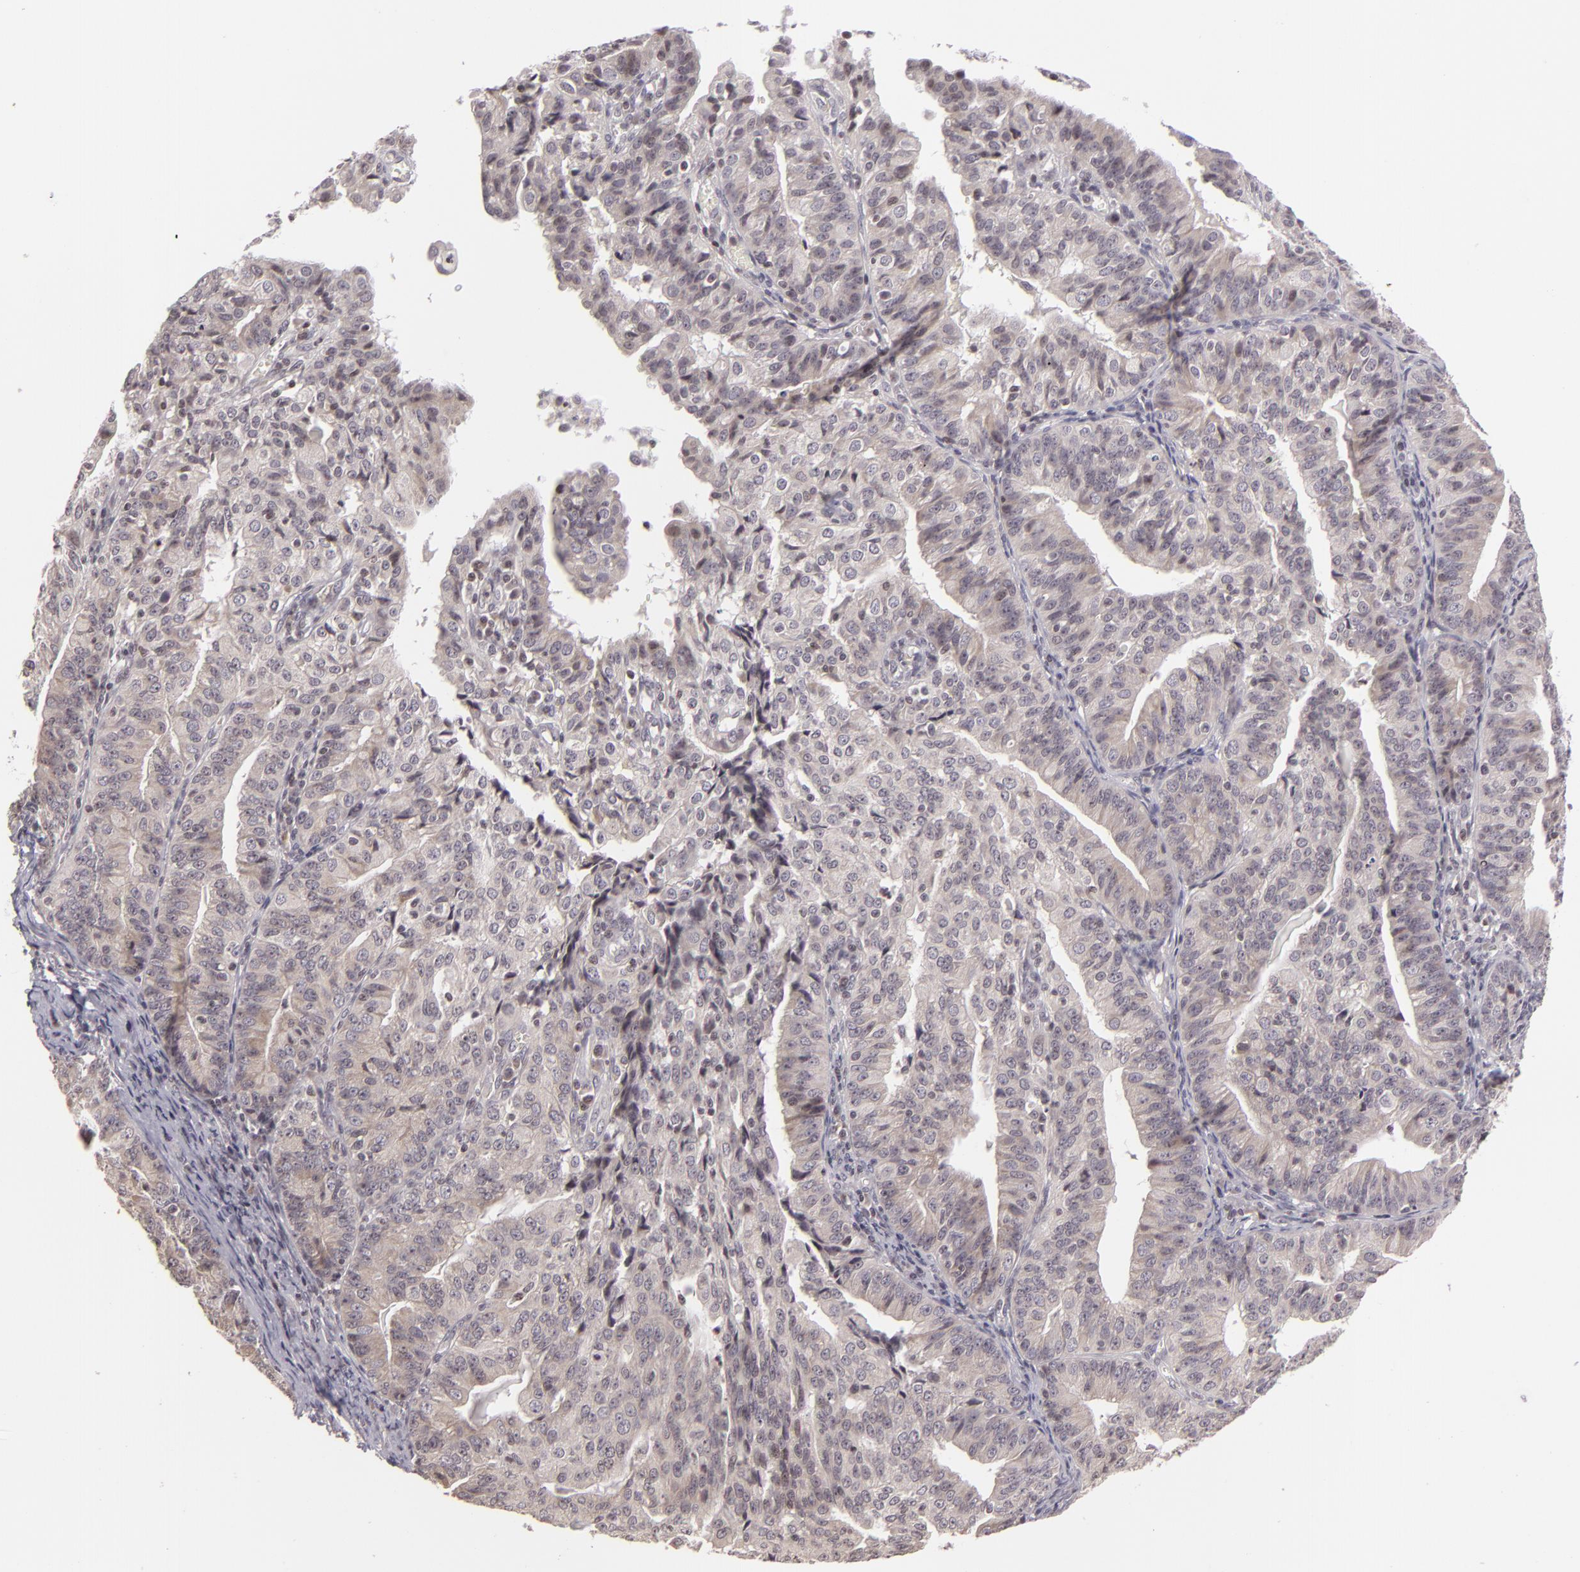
{"staining": {"intensity": "weak", "quantity": "<25%", "location": "nuclear"}, "tissue": "endometrial cancer", "cell_type": "Tumor cells", "image_type": "cancer", "snomed": [{"axis": "morphology", "description": "Adenocarcinoma, NOS"}, {"axis": "topography", "description": "Endometrium"}], "caption": "Micrograph shows no protein staining in tumor cells of endometrial adenocarcinoma tissue. Brightfield microscopy of immunohistochemistry (IHC) stained with DAB (brown) and hematoxylin (blue), captured at high magnification.", "gene": "AKAP6", "patient": {"sex": "female", "age": 56}}